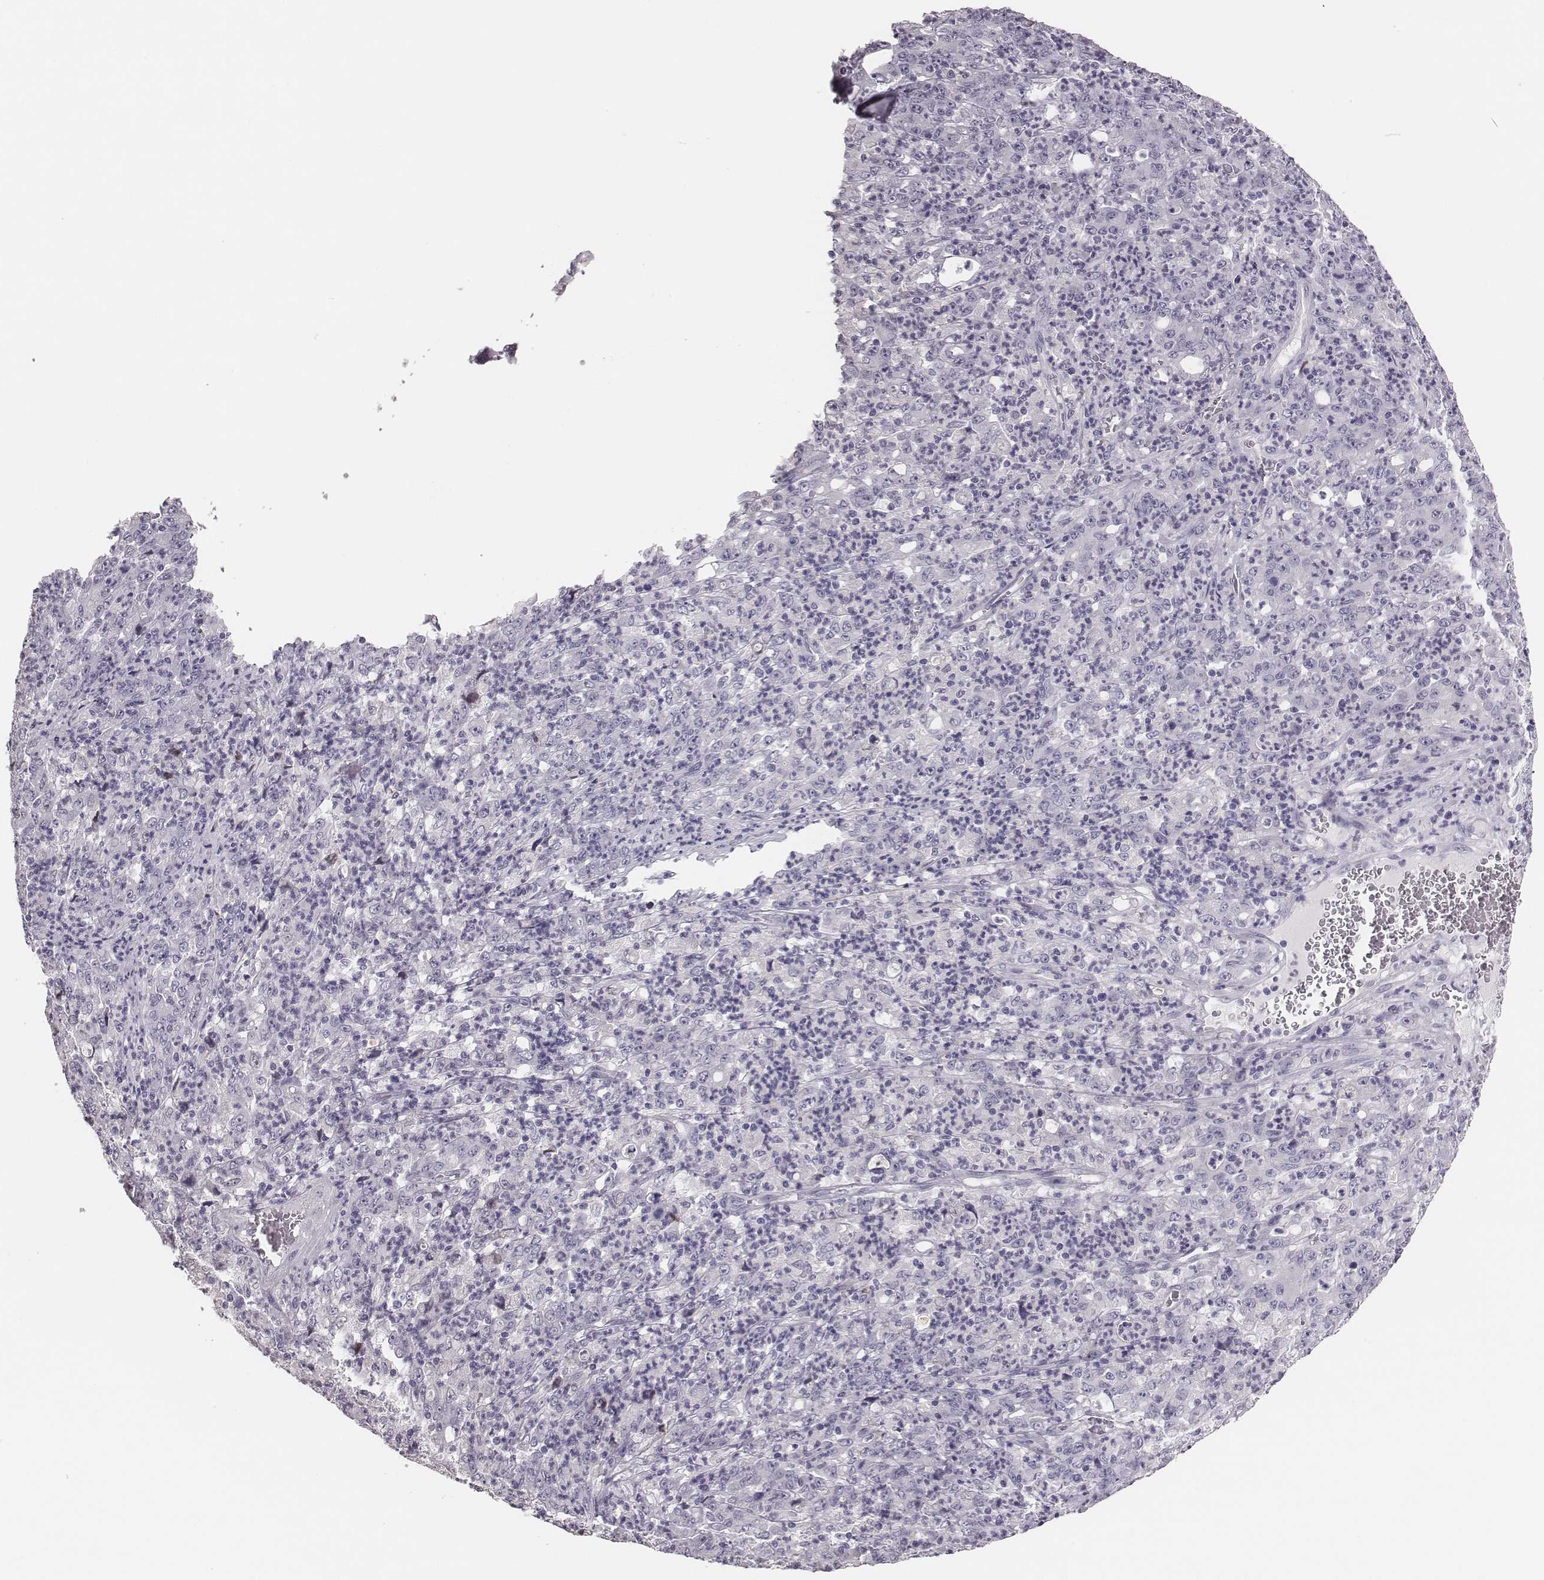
{"staining": {"intensity": "negative", "quantity": "none", "location": "none"}, "tissue": "stomach cancer", "cell_type": "Tumor cells", "image_type": "cancer", "snomed": [{"axis": "morphology", "description": "Adenocarcinoma, NOS"}, {"axis": "topography", "description": "Stomach, lower"}], "caption": "Immunohistochemistry (IHC) image of stomach cancer (adenocarcinoma) stained for a protein (brown), which exhibits no positivity in tumor cells.", "gene": "ADGRF4", "patient": {"sex": "female", "age": 71}}